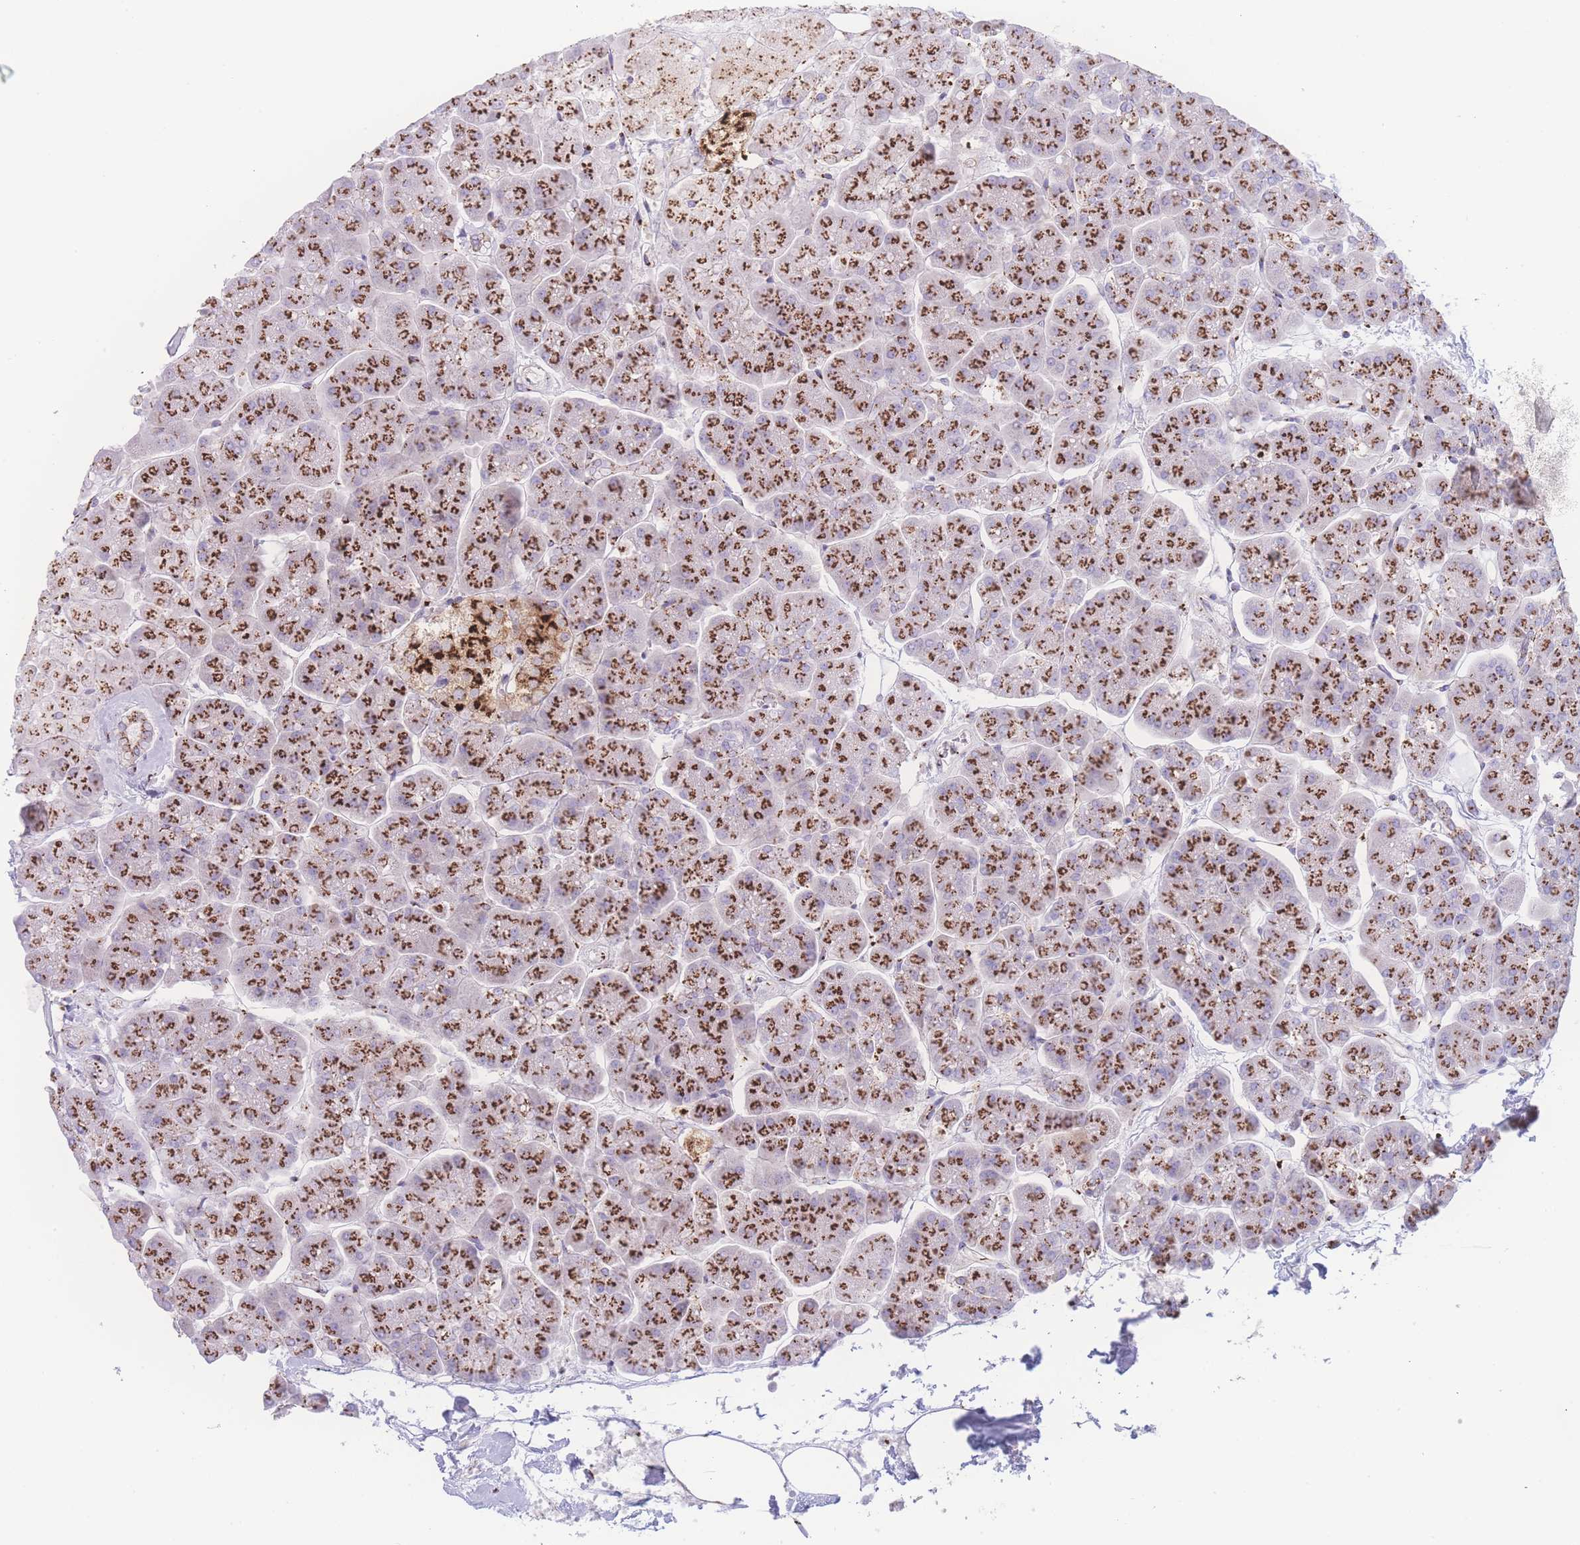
{"staining": {"intensity": "strong", "quantity": ">75%", "location": "cytoplasmic/membranous"}, "tissue": "pancreas", "cell_type": "Exocrine glandular cells", "image_type": "normal", "snomed": [{"axis": "morphology", "description": "Normal tissue, NOS"}, {"axis": "topography", "description": "Pancreas"}, {"axis": "topography", "description": "Peripheral nerve tissue"}], "caption": "A brown stain labels strong cytoplasmic/membranous expression of a protein in exocrine glandular cells of benign human pancreas.", "gene": "GOLM2", "patient": {"sex": "male", "age": 54}}